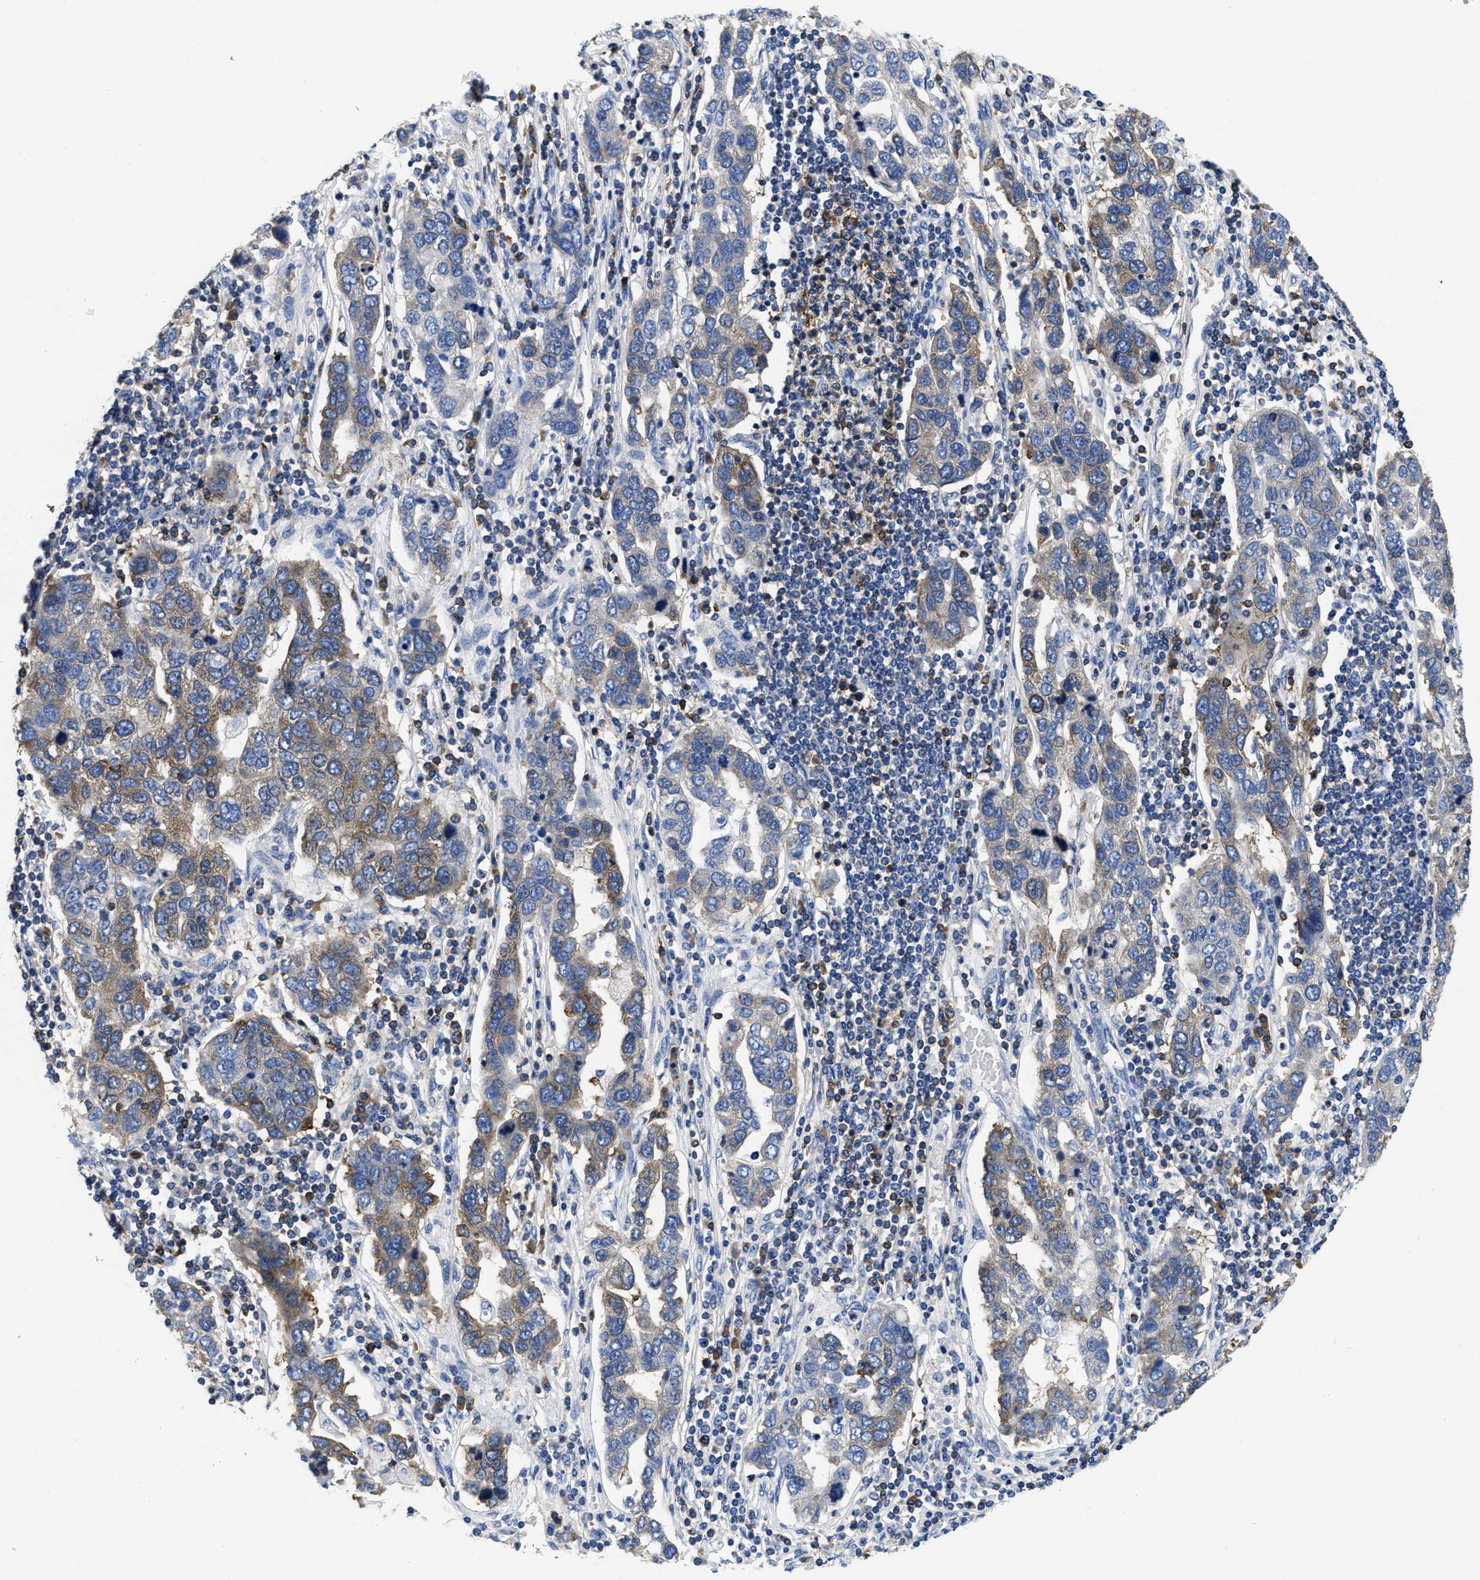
{"staining": {"intensity": "moderate", "quantity": ">75%", "location": "cytoplasmic/membranous"}, "tissue": "pancreatic cancer", "cell_type": "Tumor cells", "image_type": "cancer", "snomed": [{"axis": "morphology", "description": "Adenocarcinoma, NOS"}, {"axis": "topography", "description": "Pancreas"}], "caption": "Protein expression by immunohistochemistry (IHC) demonstrates moderate cytoplasmic/membranous expression in about >75% of tumor cells in pancreatic adenocarcinoma.", "gene": "YARS1", "patient": {"sex": "female", "age": 61}}